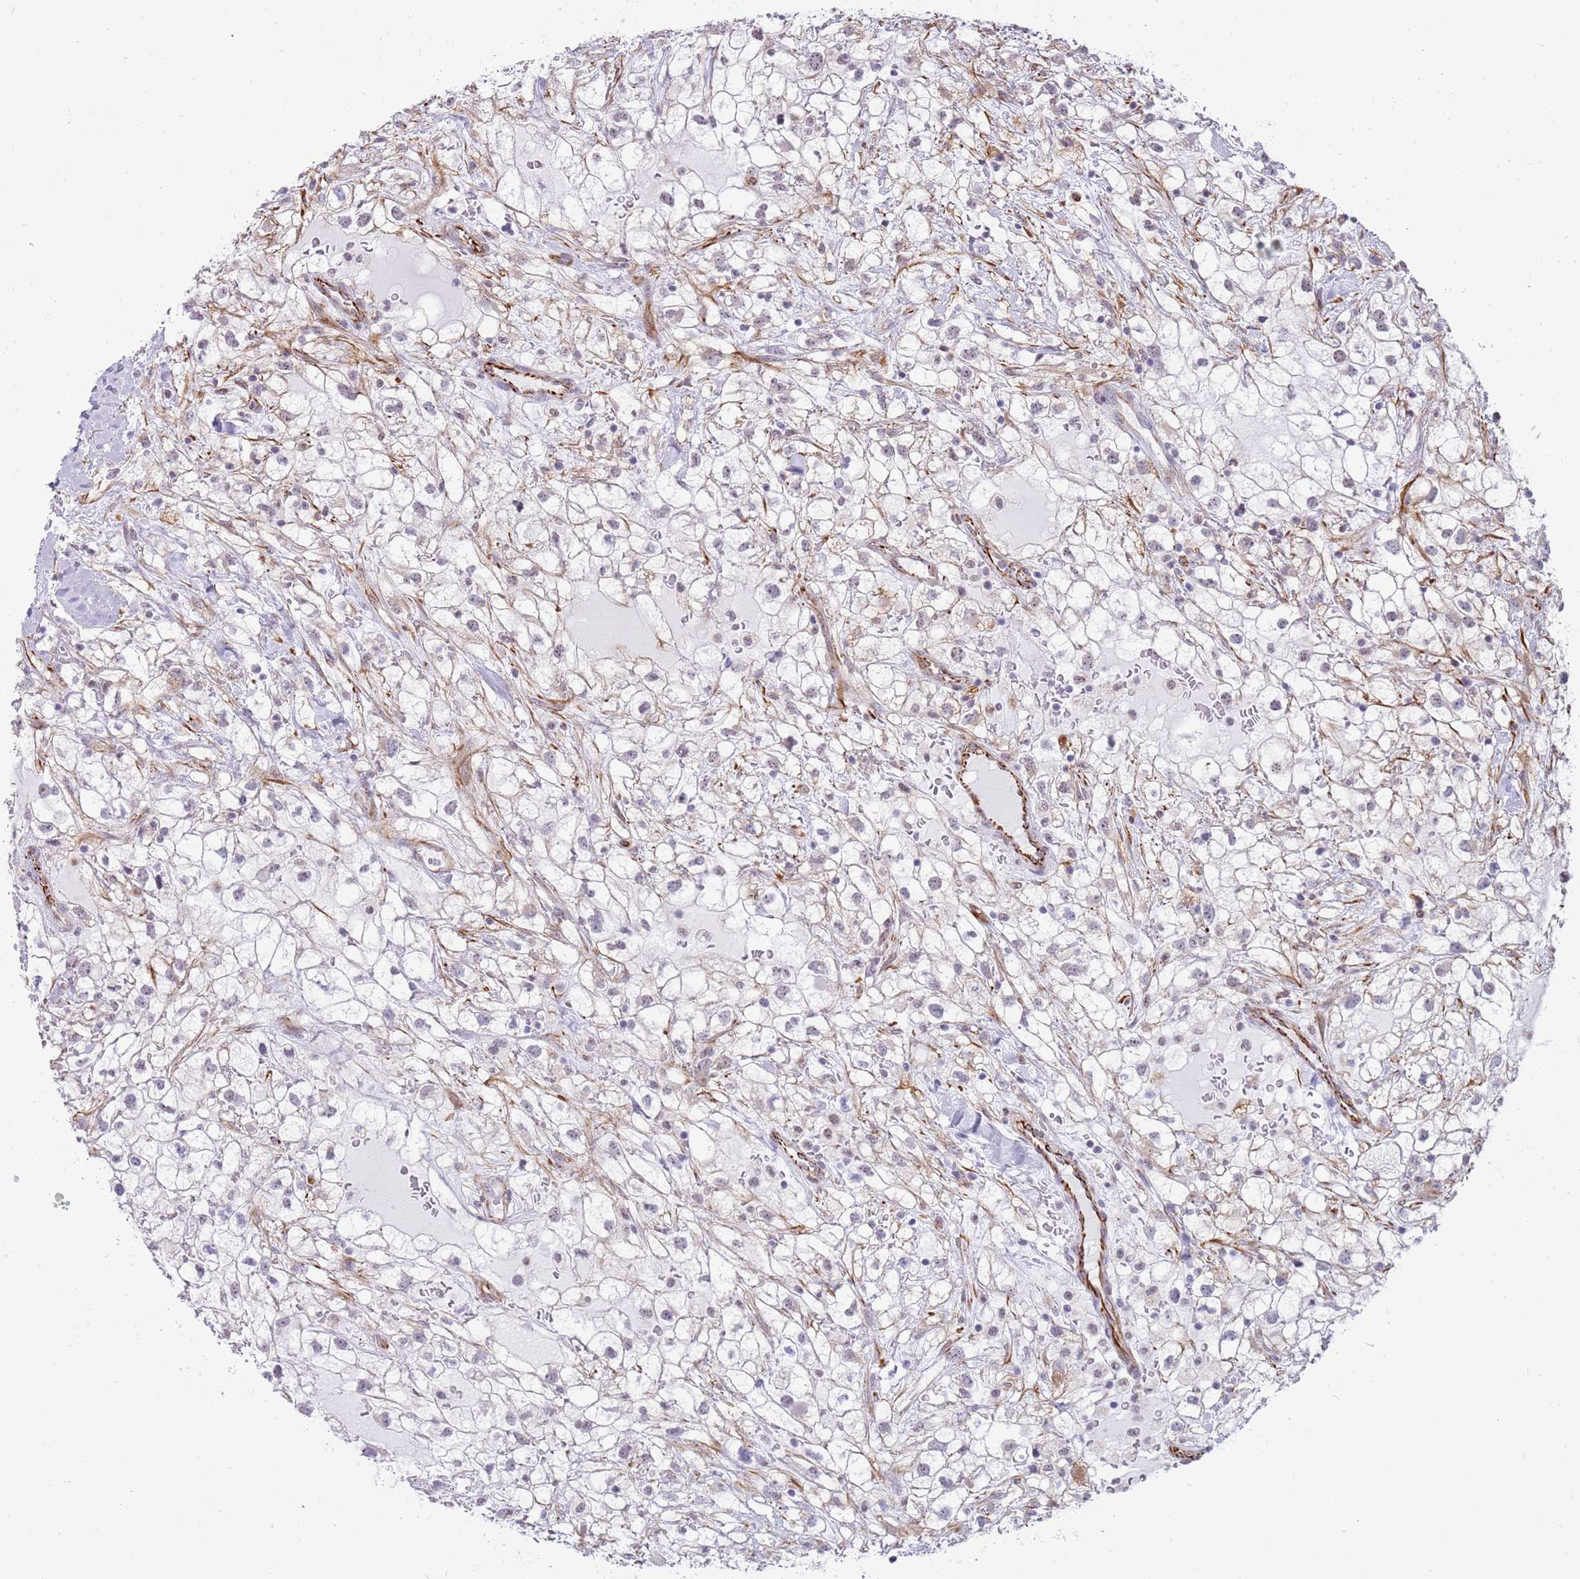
{"staining": {"intensity": "weak", "quantity": "<25%", "location": "nuclear"}, "tissue": "renal cancer", "cell_type": "Tumor cells", "image_type": "cancer", "snomed": [{"axis": "morphology", "description": "Adenocarcinoma, NOS"}, {"axis": "topography", "description": "Kidney"}], "caption": "A high-resolution micrograph shows IHC staining of adenocarcinoma (renal), which displays no significant positivity in tumor cells.", "gene": "NBPF3", "patient": {"sex": "male", "age": 59}}